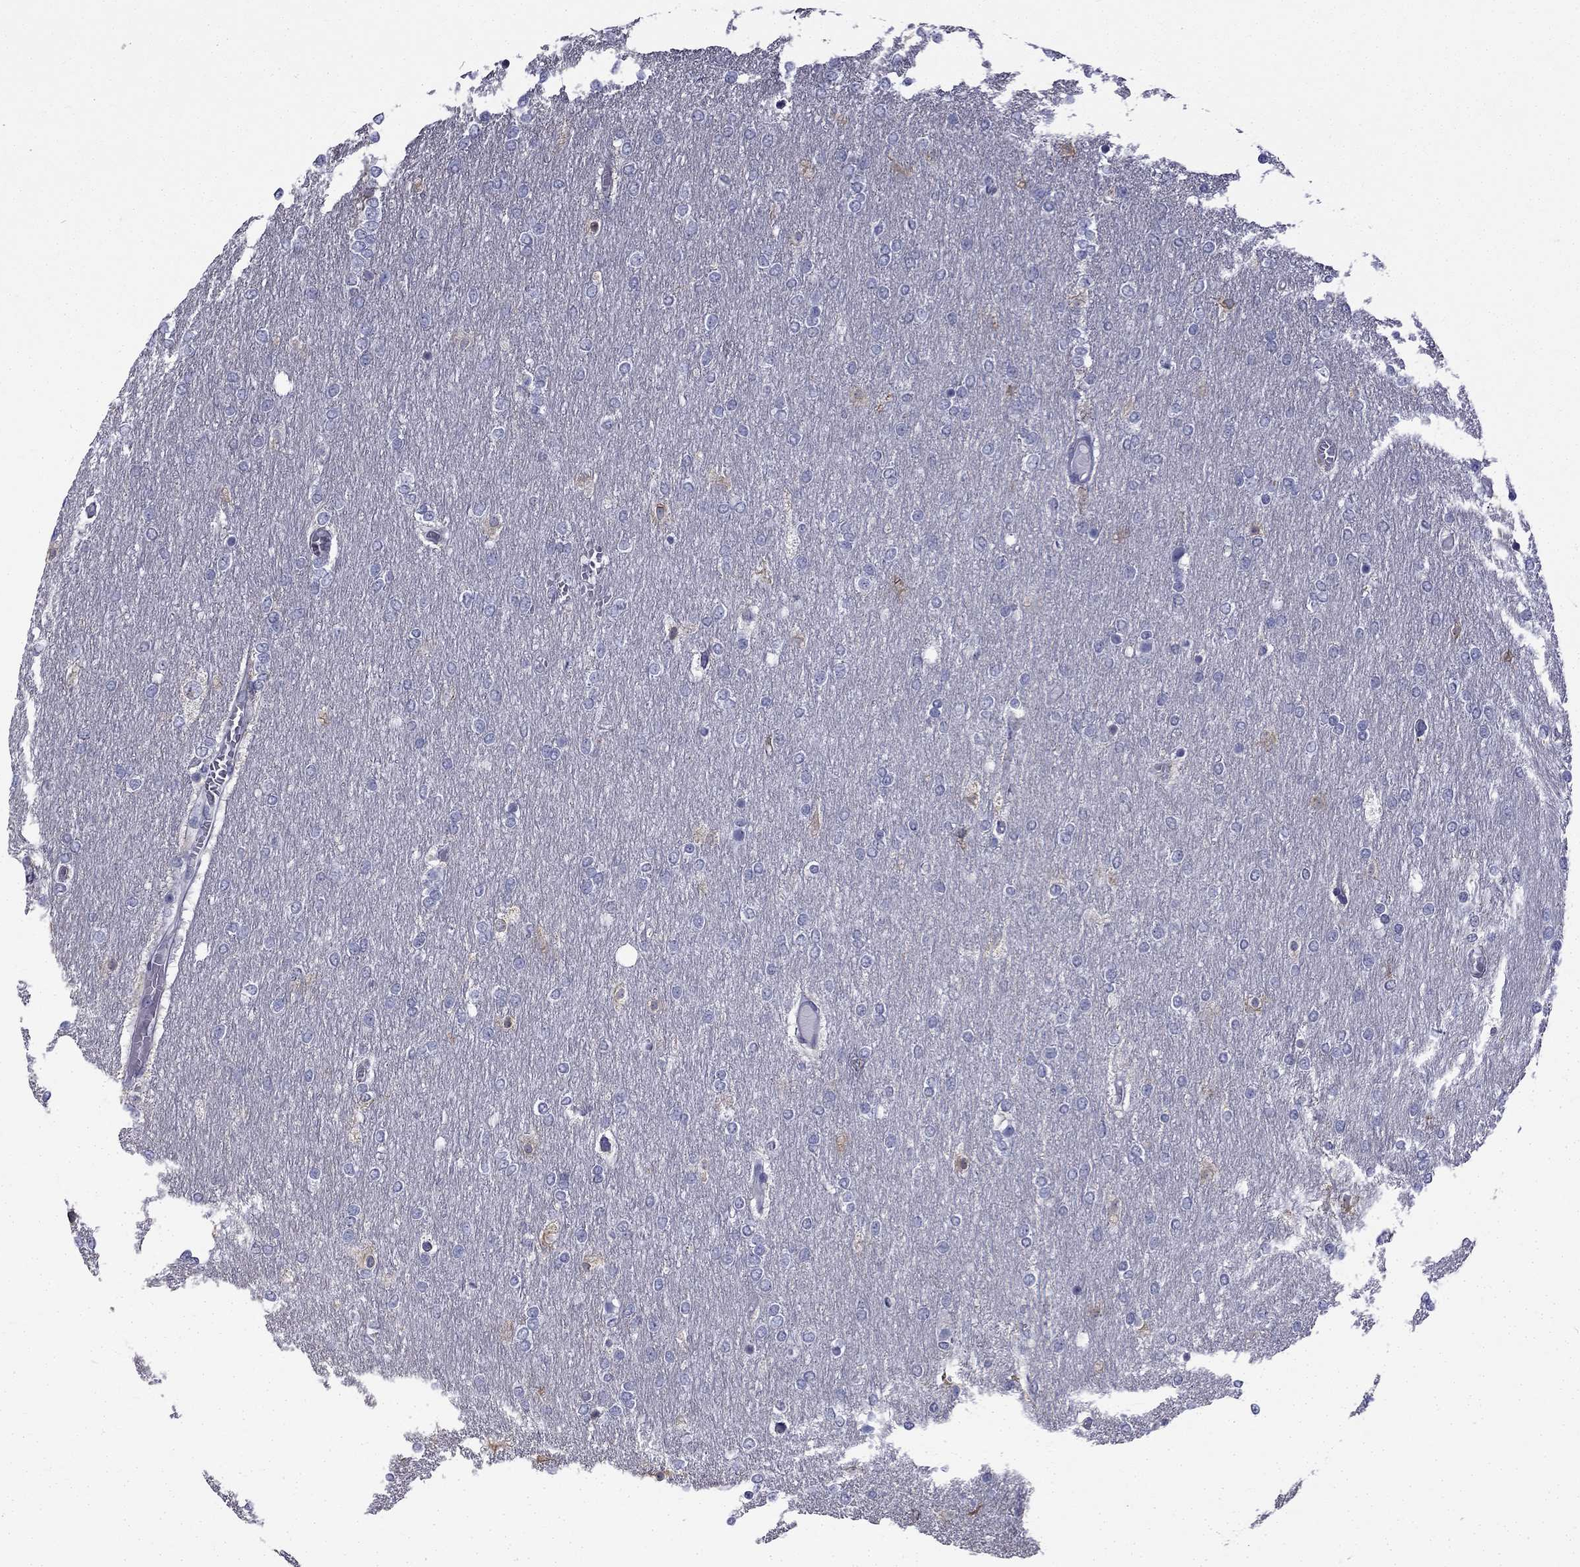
{"staining": {"intensity": "negative", "quantity": "none", "location": "none"}, "tissue": "glioma", "cell_type": "Tumor cells", "image_type": "cancer", "snomed": [{"axis": "morphology", "description": "Glioma, malignant, High grade"}, {"axis": "topography", "description": "Brain"}], "caption": "Glioma stained for a protein using immunohistochemistry (IHC) exhibits no positivity tumor cells.", "gene": "CCDC40", "patient": {"sex": "female", "age": 61}}